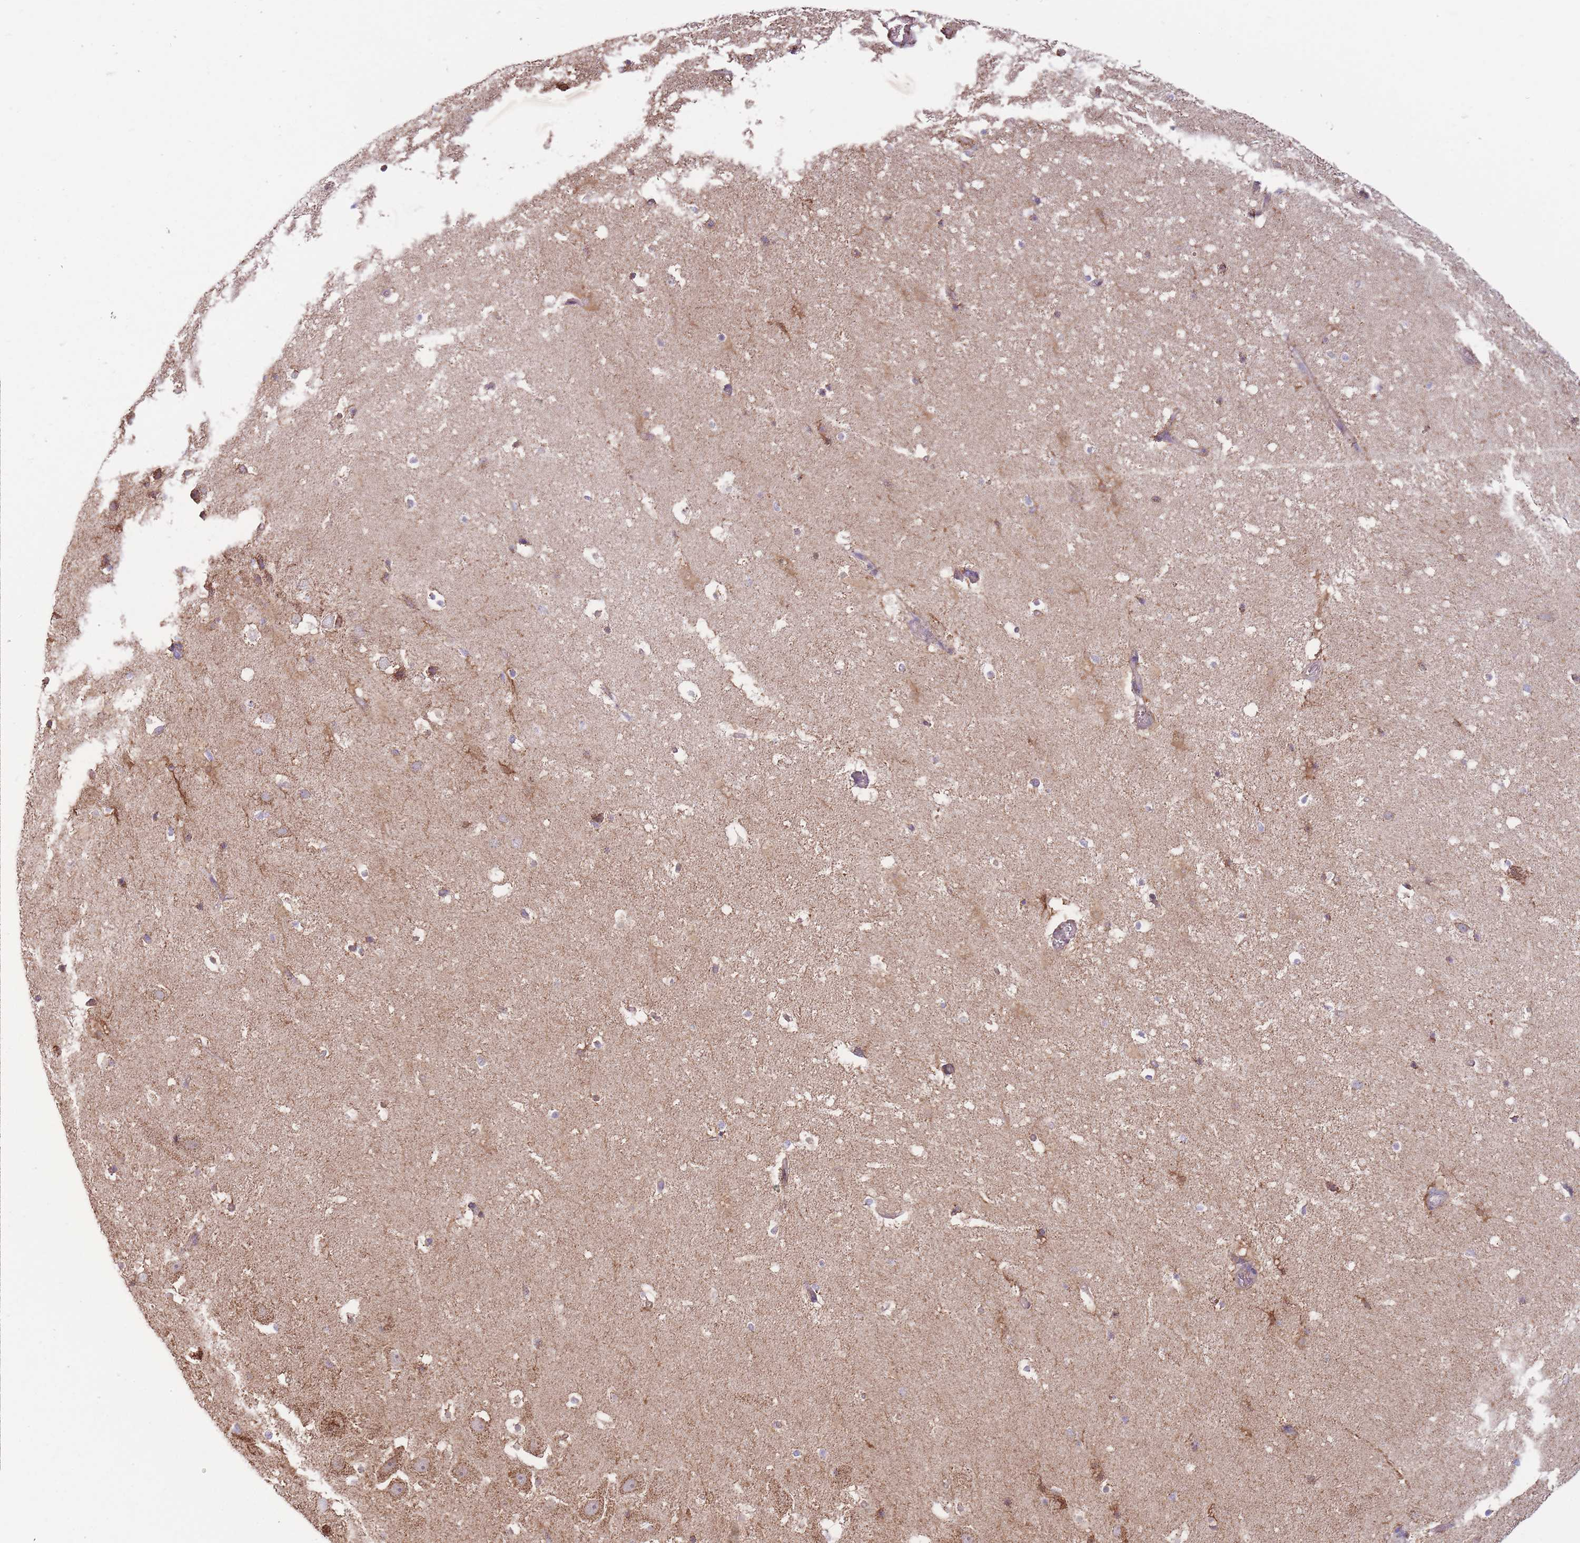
{"staining": {"intensity": "moderate", "quantity": "25%-75%", "location": "cytoplasmic/membranous"}, "tissue": "hippocampus", "cell_type": "Glial cells", "image_type": "normal", "snomed": [{"axis": "morphology", "description": "Normal tissue, NOS"}, {"axis": "topography", "description": "Hippocampus"}], "caption": "Immunohistochemistry (IHC) (DAB (3,3'-diaminobenzidine)) staining of normal human hippocampus exhibits moderate cytoplasmic/membranous protein expression in approximately 25%-75% of glial cells. (Brightfield microscopy of DAB IHC at high magnification).", "gene": "KIF16B", "patient": {"sex": "male", "age": 37}}